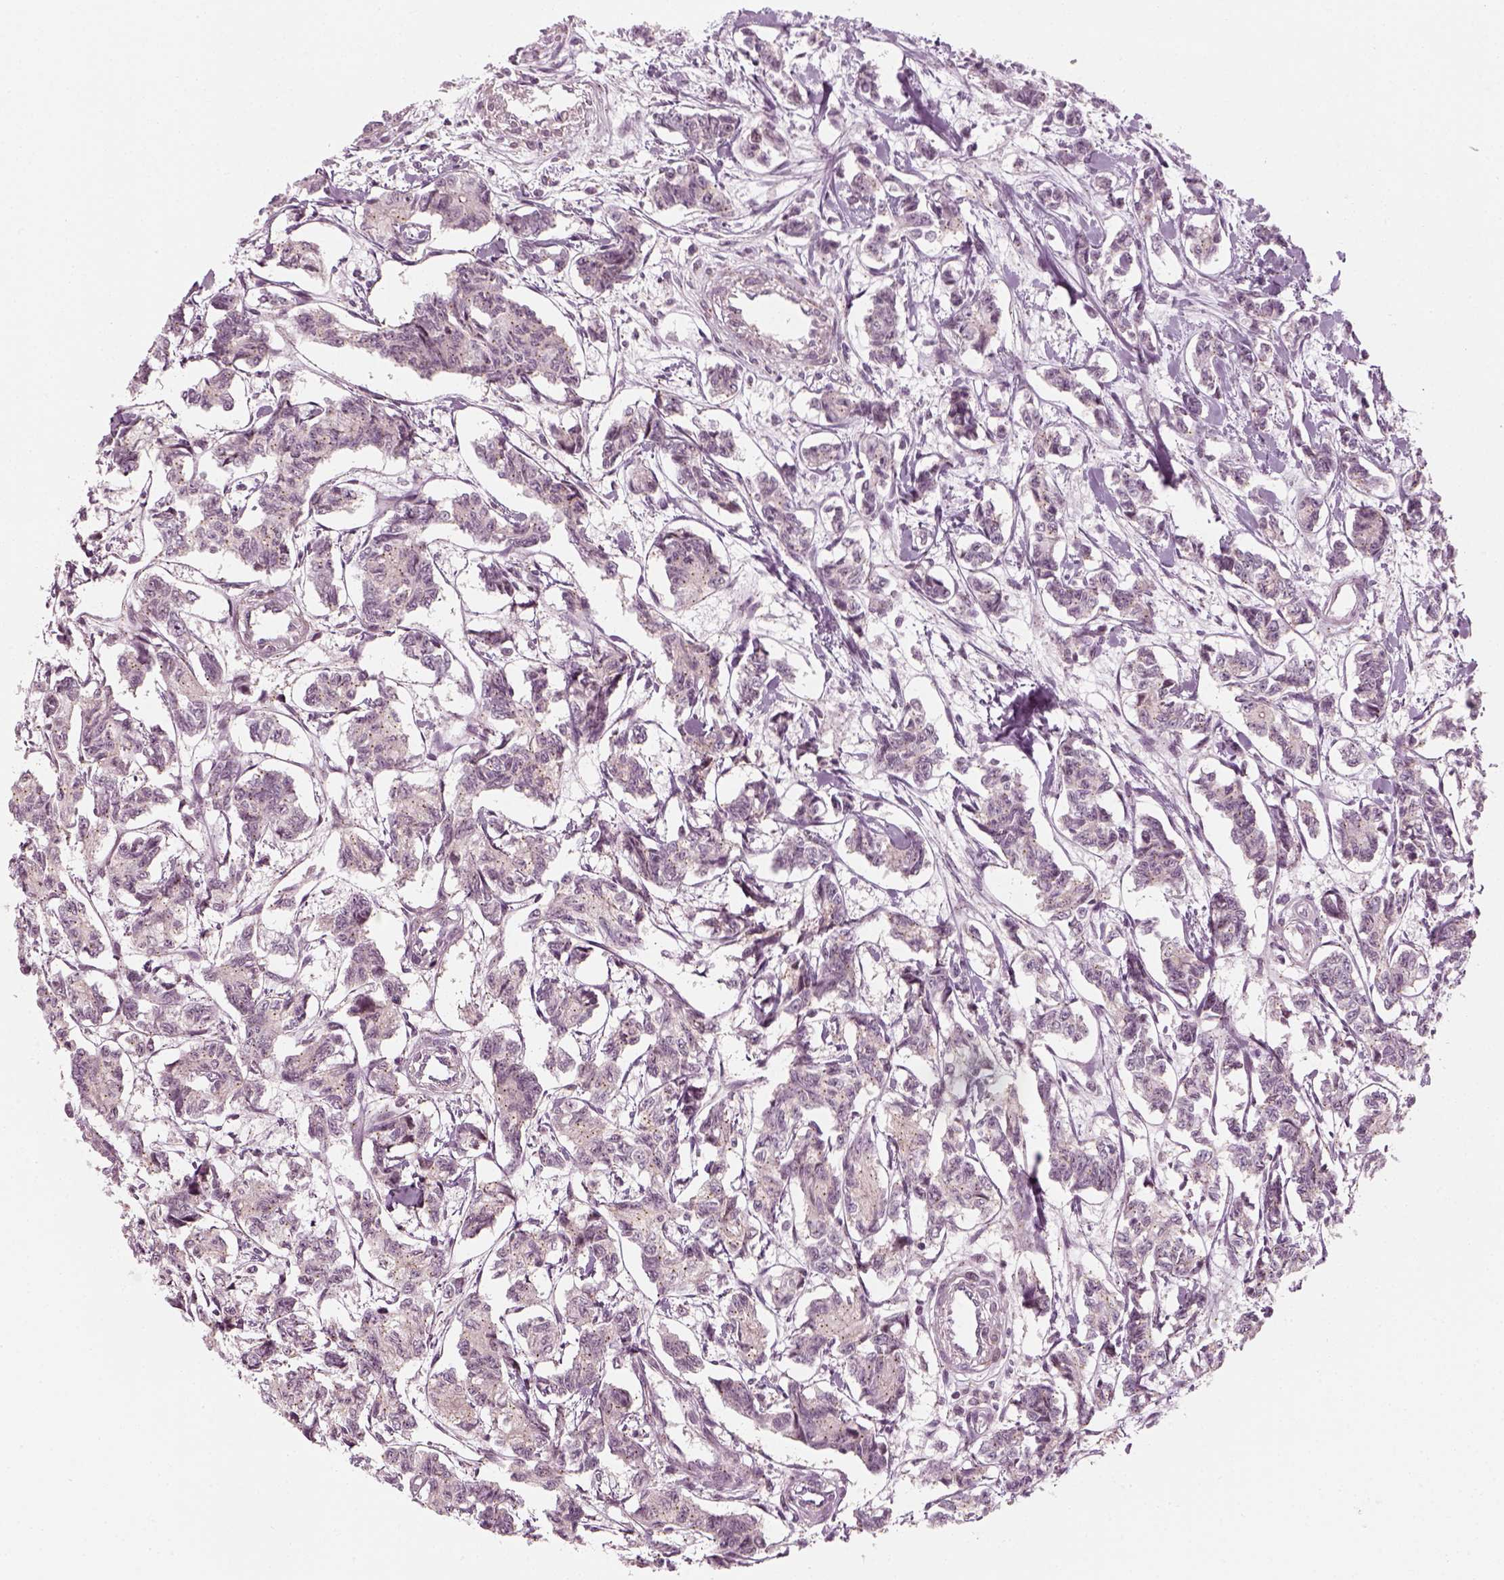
{"staining": {"intensity": "negative", "quantity": "none", "location": "none"}, "tissue": "carcinoid", "cell_type": "Tumor cells", "image_type": "cancer", "snomed": [{"axis": "morphology", "description": "Carcinoid, malignant, NOS"}, {"axis": "topography", "description": "Kidney"}], "caption": "Tumor cells are negative for brown protein staining in carcinoid. The staining was performed using DAB to visualize the protein expression in brown, while the nuclei were stained in blue with hematoxylin (Magnification: 20x).", "gene": "MLIP", "patient": {"sex": "female", "age": 41}}